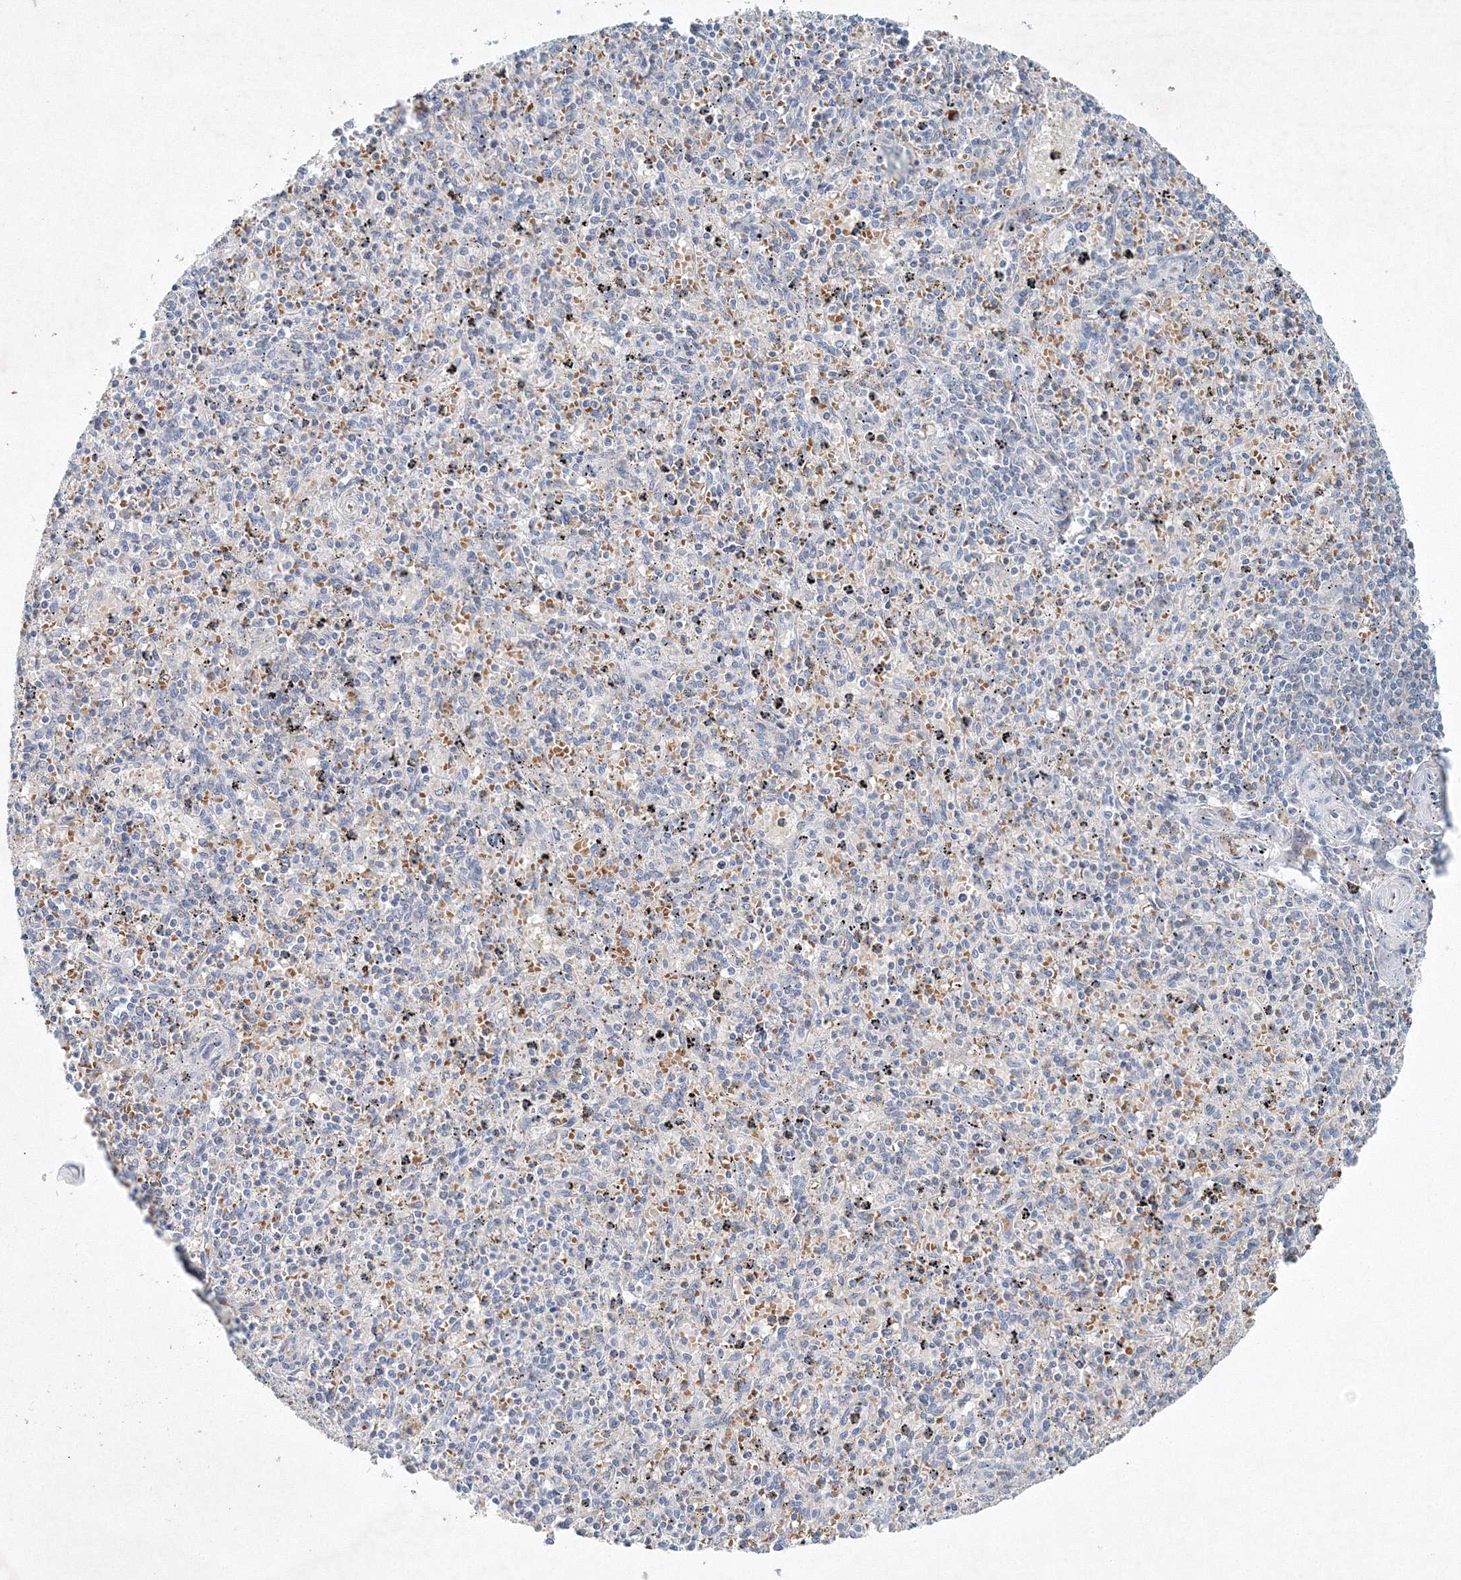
{"staining": {"intensity": "negative", "quantity": "none", "location": "none"}, "tissue": "spleen", "cell_type": "Cells in red pulp", "image_type": "normal", "snomed": [{"axis": "morphology", "description": "Normal tissue, NOS"}, {"axis": "topography", "description": "Spleen"}], "caption": "Immunohistochemical staining of unremarkable spleen demonstrates no significant staining in cells in red pulp. (DAB (3,3'-diaminobenzidine) IHC with hematoxylin counter stain).", "gene": "SH3BP5", "patient": {"sex": "male", "age": 72}}